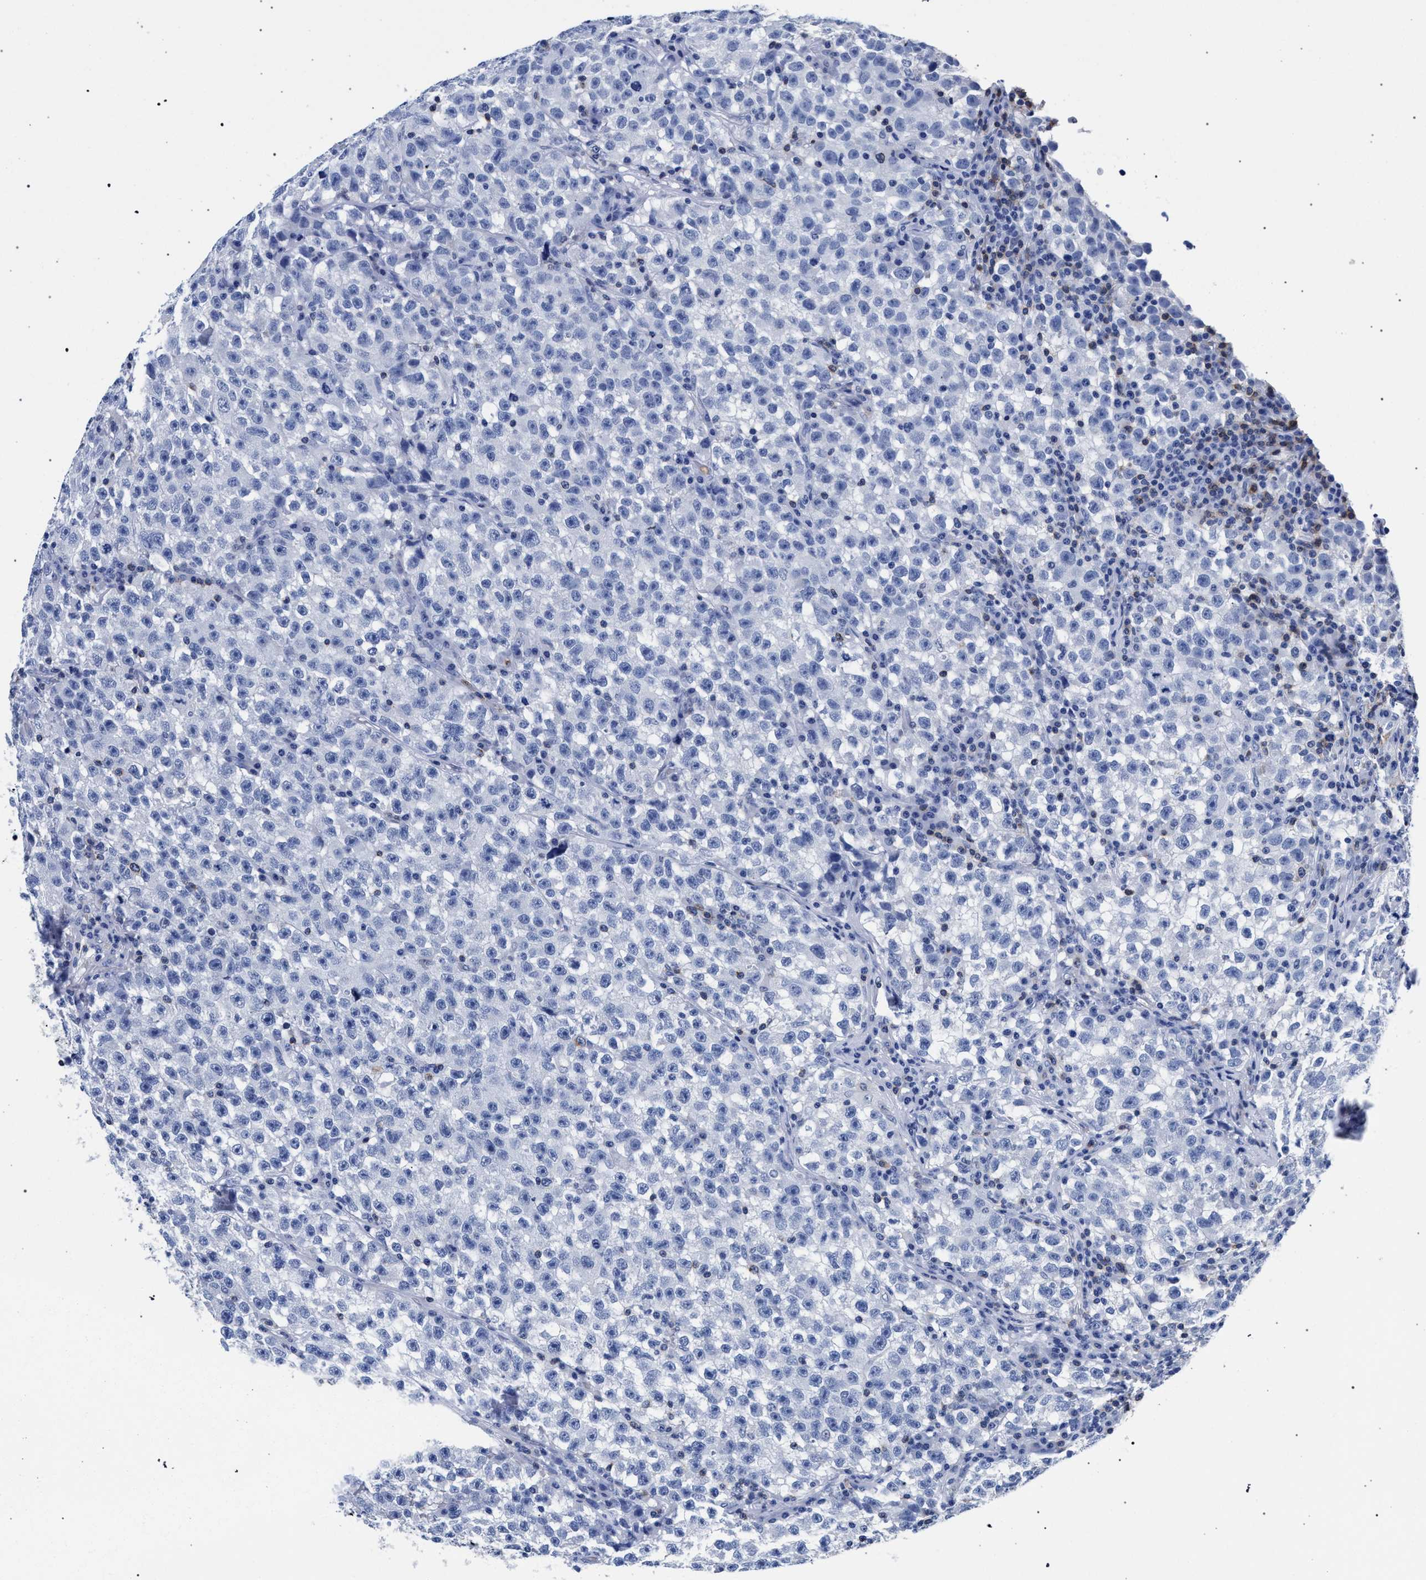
{"staining": {"intensity": "negative", "quantity": "none", "location": "none"}, "tissue": "testis cancer", "cell_type": "Tumor cells", "image_type": "cancer", "snomed": [{"axis": "morphology", "description": "Seminoma, NOS"}, {"axis": "topography", "description": "Testis"}], "caption": "Immunohistochemistry (IHC) photomicrograph of neoplastic tissue: human testis cancer (seminoma) stained with DAB (3,3'-diaminobenzidine) exhibits no significant protein expression in tumor cells.", "gene": "KLRK1", "patient": {"sex": "male", "age": 22}}